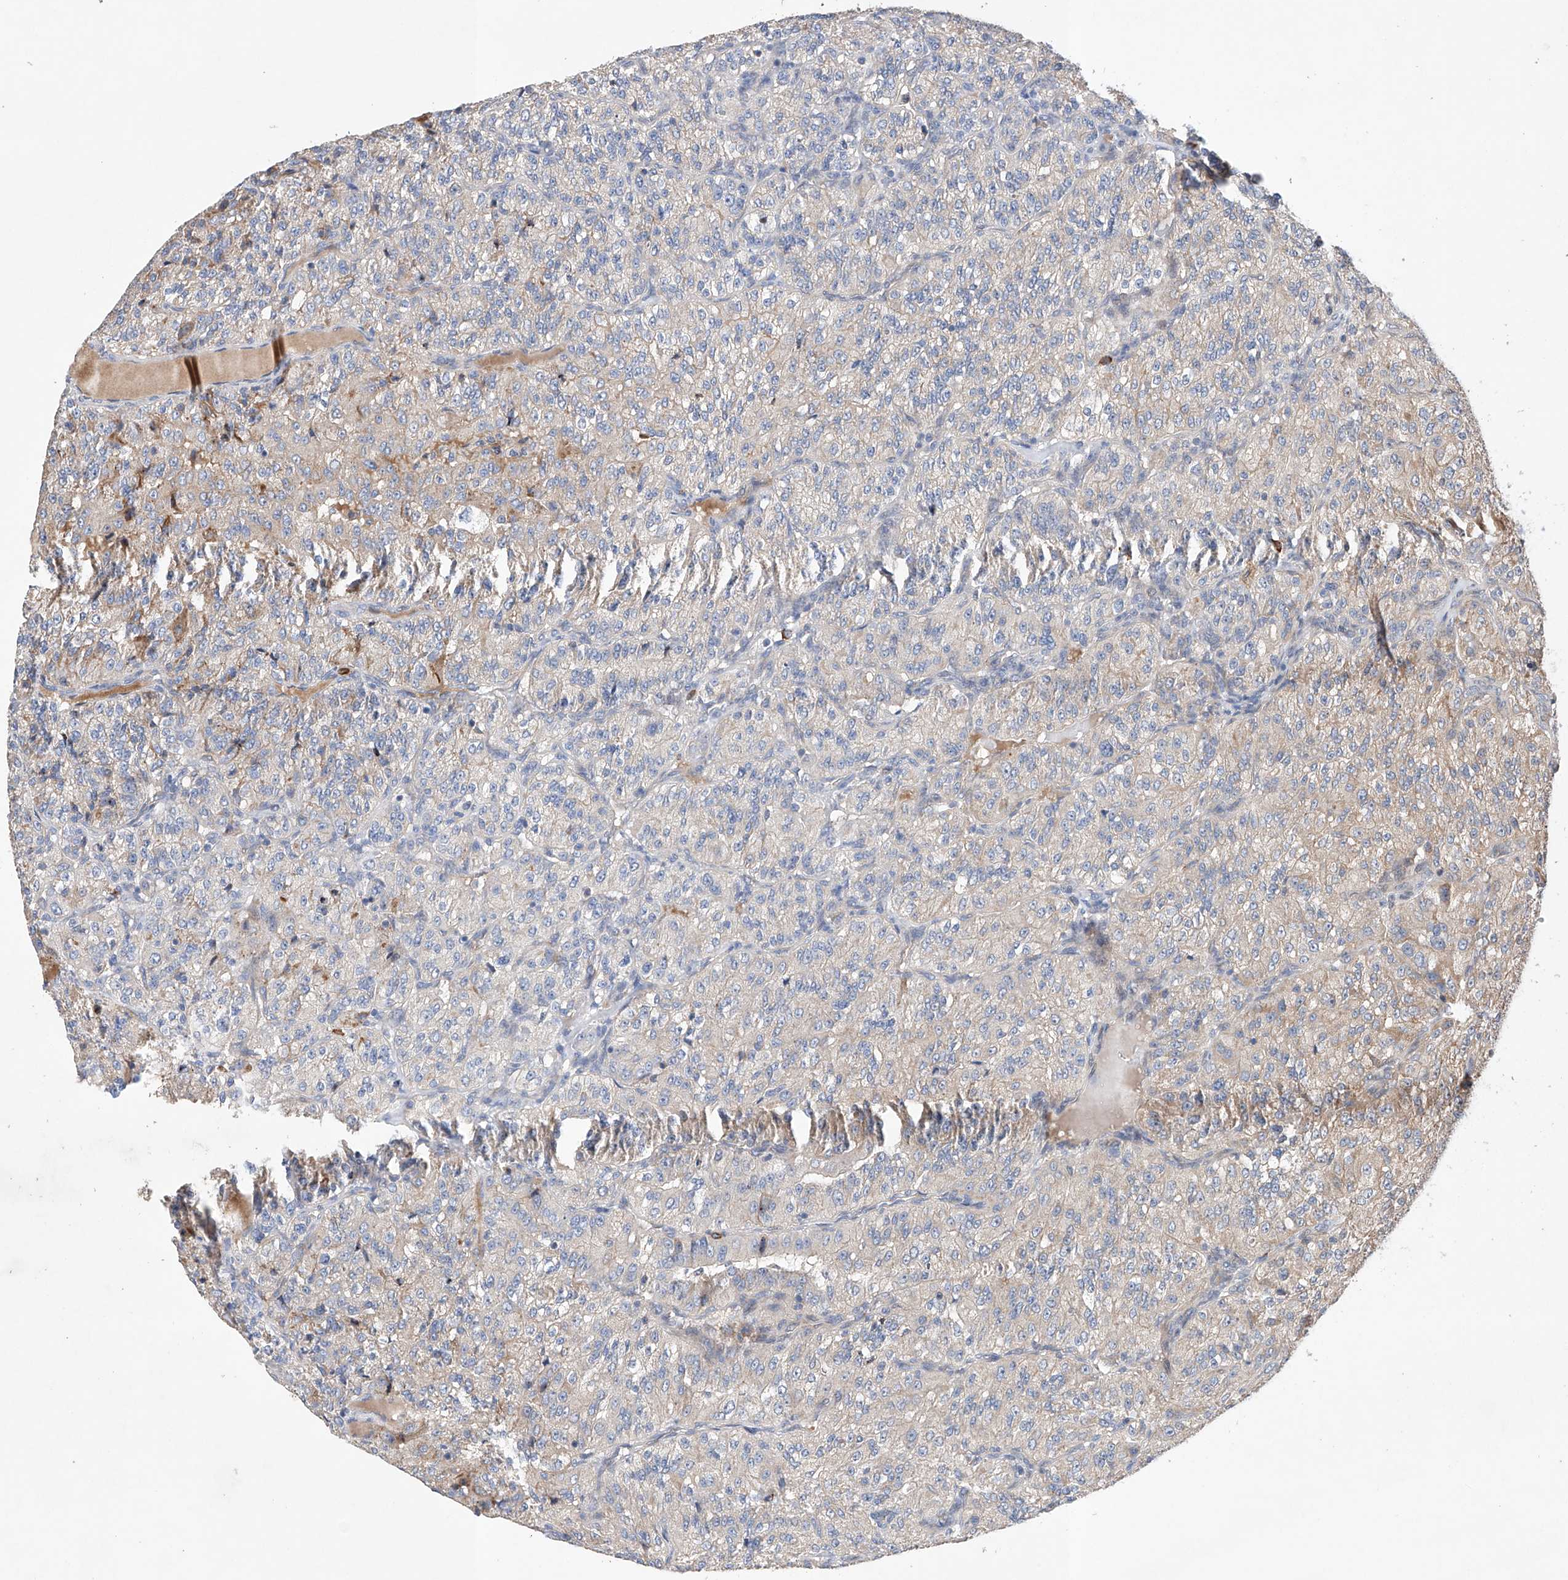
{"staining": {"intensity": "moderate", "quantity": "25%-75%", "location": "cytoplasmic/membranous"}, "tissue": "renal cancer", "cell_type": "Tumor cells", "image_type": "cancer", "snomed": [{"axis": "morphology", "description": "Adenocarcinoma, NOS"}, {"axis": "topography", "description": "Kidney"}], "caption": "Human renal cancer stained with a protein marker exhibits moderate staining in tumor cells.", "gene": "AFG1L", "patient": {"sex": "female", "age": 63}}